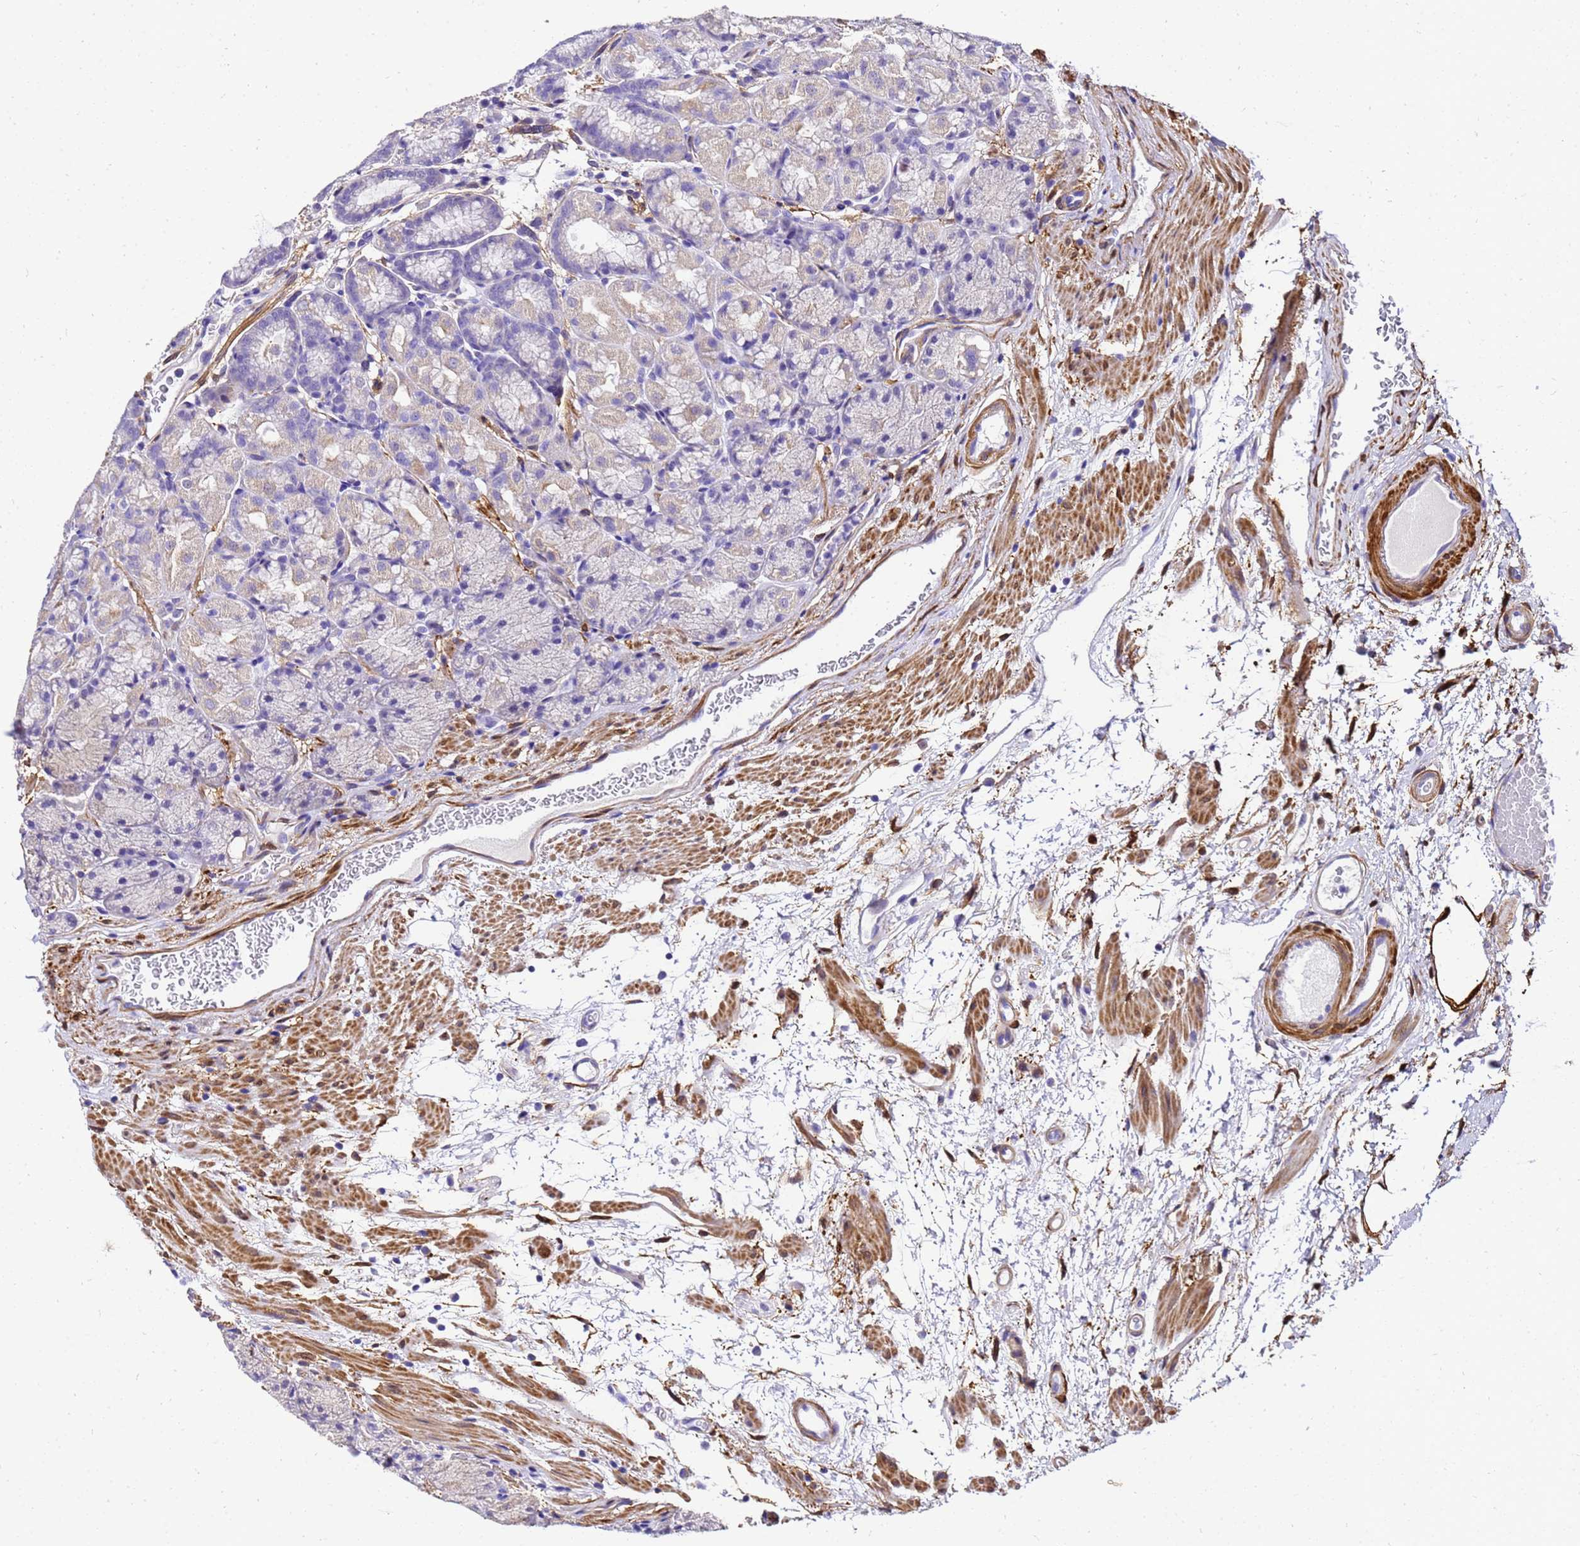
{"staining": {"intensity": "negative", "quantity": "none", "location": "none"}, "tissue": "stomach", "cell_type": "Glandular cells", "image_type": "normal", "snomed": [{"axis": "morphology", "description": "Normal tissue, NOS"}, {"axis": "topography", "description": "Stomach"}], "caption": "Immunohistochemistry histopathology image of benign stomach: human stomach stained with DAB reveals no significant protein positivity in glandular cells. The staining is performed using DAB (3,3'-diaminobenzidine) brown chromogen with nuclei counter-stained in using hematoxylin.", "gene": "HSPB6", "patient": {"sex": "male", "age": 63}}